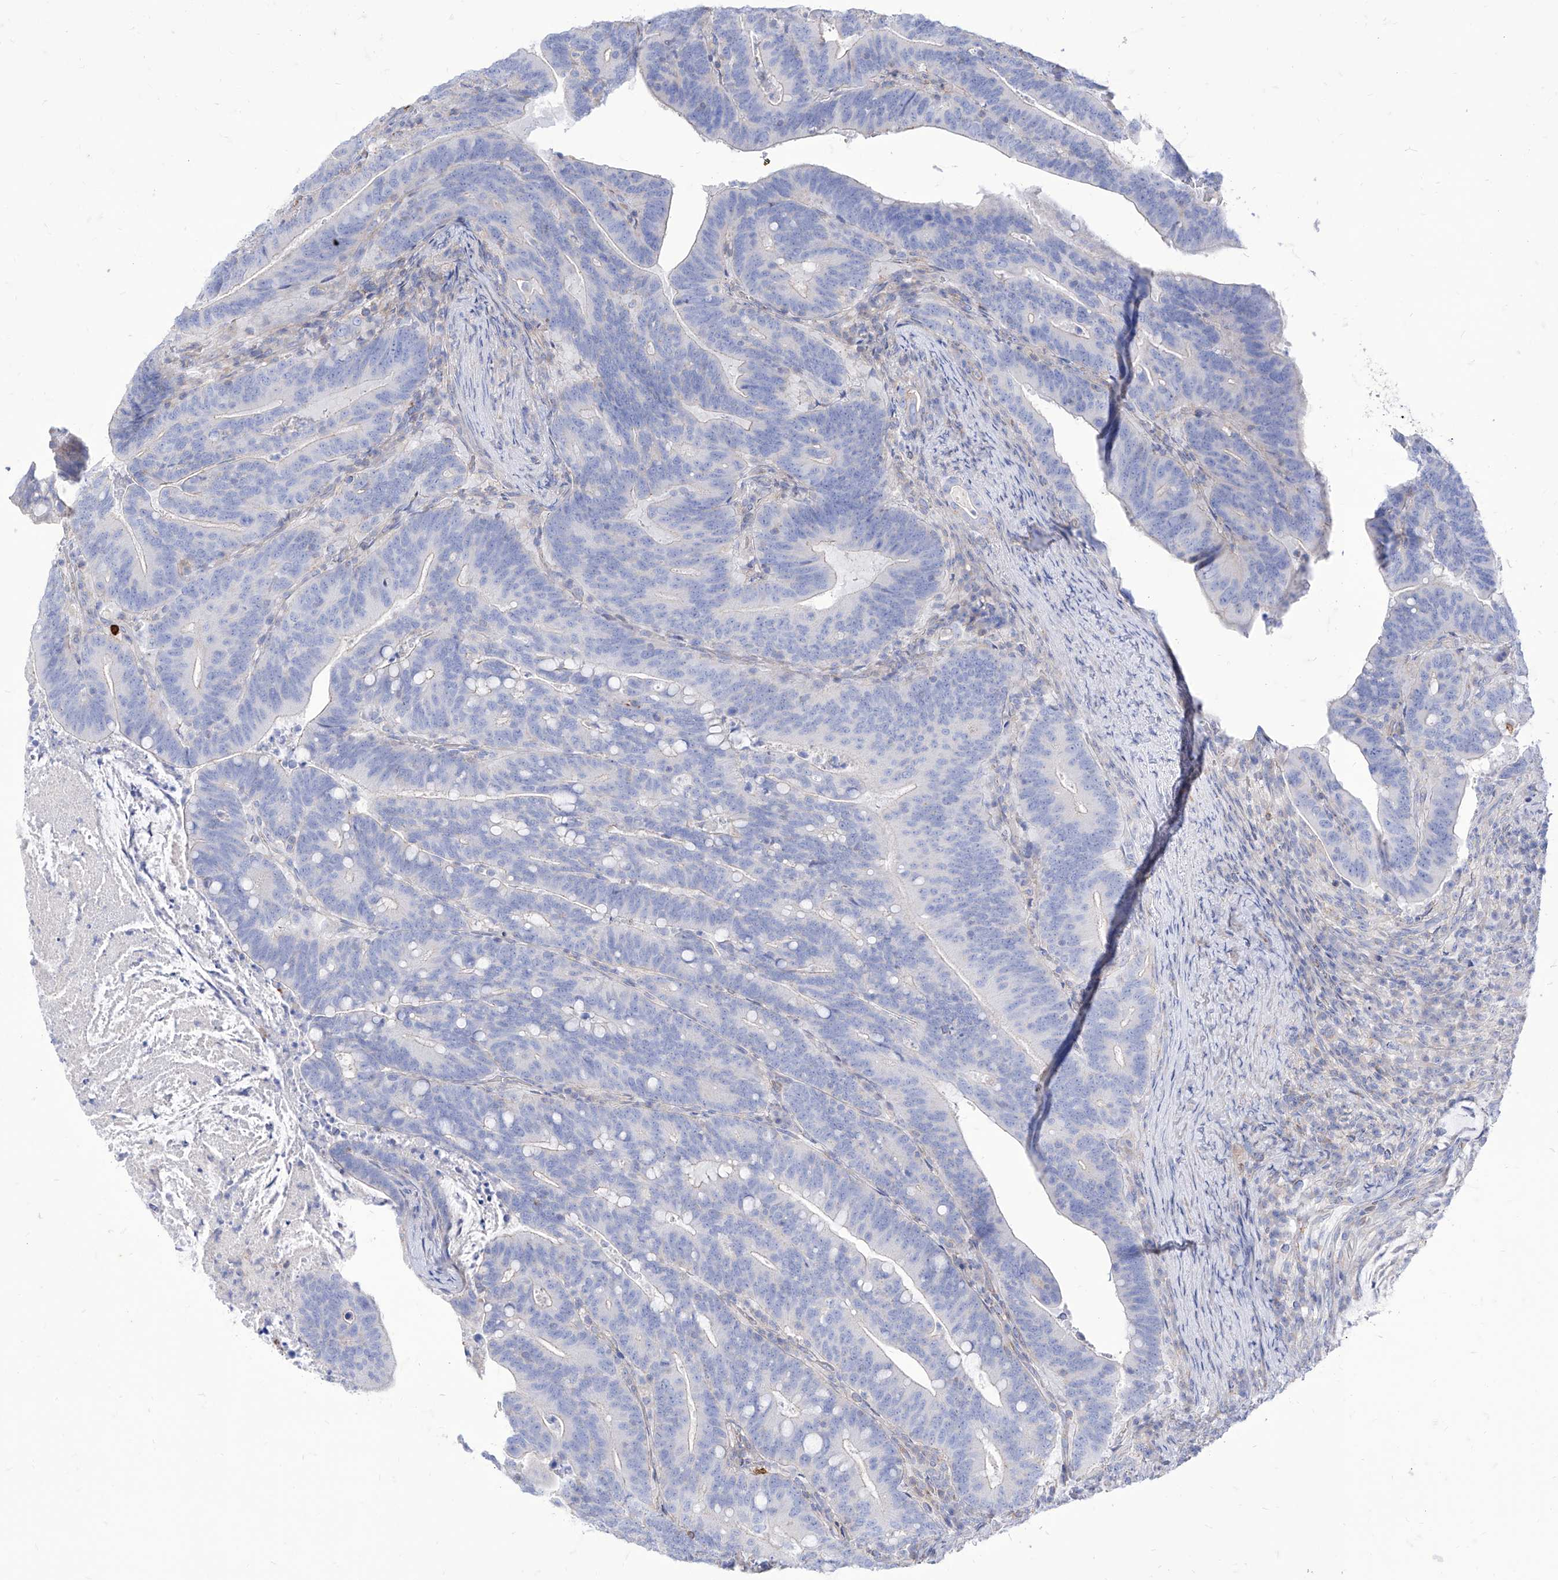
{"staining": {"intensity": "negative", "quantity": "none", "location": "none"}, "tissue": "colorectal cancer", "cell_type": "Tumor cells", "image_type": "cancer", "snomed": [{"axis": "morphology", "description": "Adenocarcinoma, NOS"}, {"axis": "topography", "description": "Colon"}], "caption": "DAB (3,3'-diaminobenzidine) immunohistochemical staining of colorectal cancer demonstrates no significant positivity in tumor cells.", "gene": "C1orf74", "patient": {"sex": "female", "age": 66}}